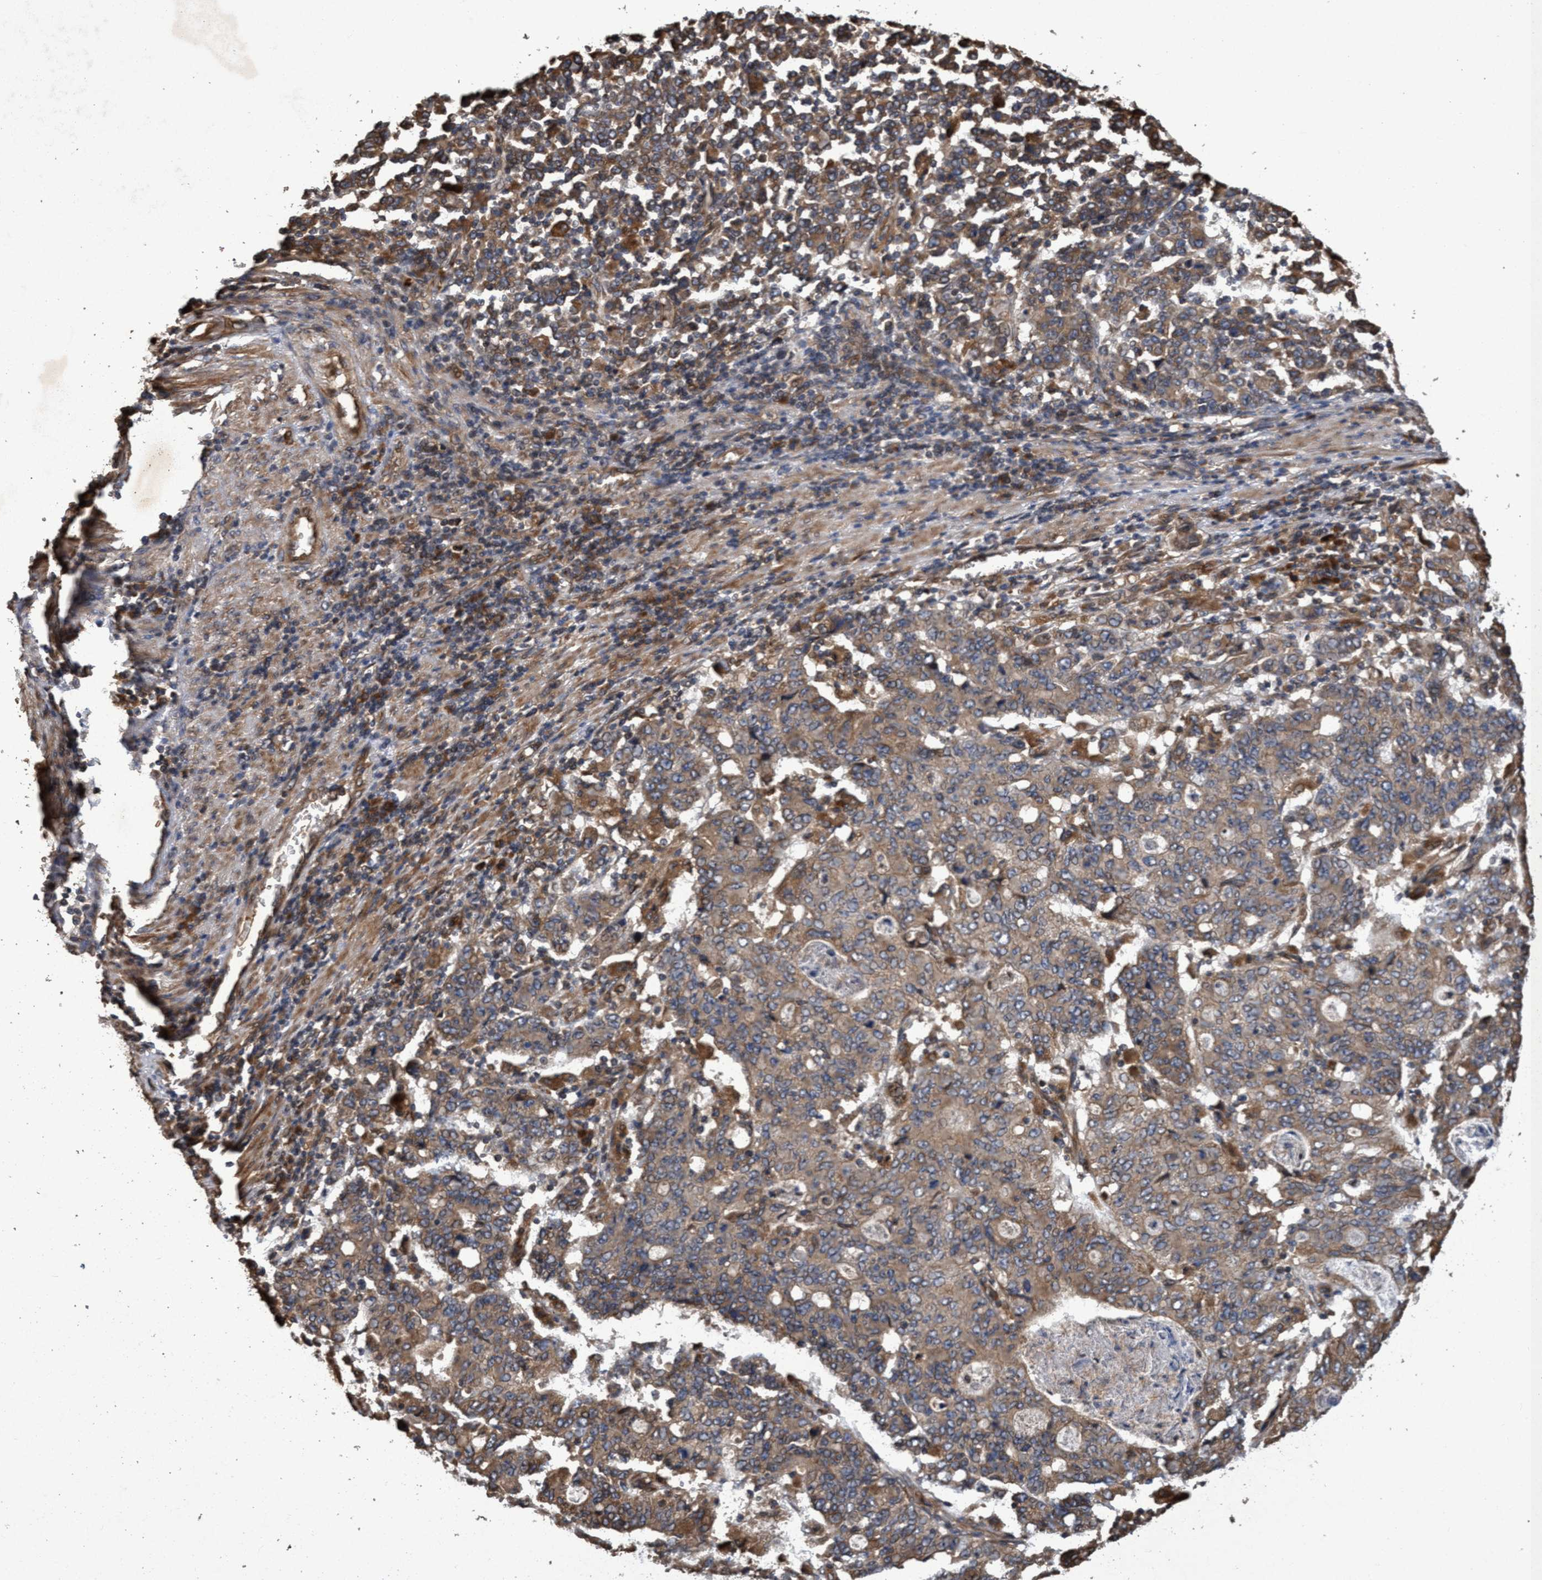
{"staining": {"intensity": "moderate", "quantity": ">75%", "location": "cytoplasmic/membranous"}, "tissue": "stomach cancer", "cell_type": "Tumor cells", "image_type": "cancer", "snomed": [{"axis": "morphology", "description": "Adenocarcinoma, NOS"}, {"axis": "topography", "description": "Stomach, upper"}], "caption": "Protein staining displays moderate cytoplasmic/membranous positivity in approximately >75% of tumor cells in stomach cancer.", "gene": "CHMP6", "patient": {"sex": "male", "age": 69}}